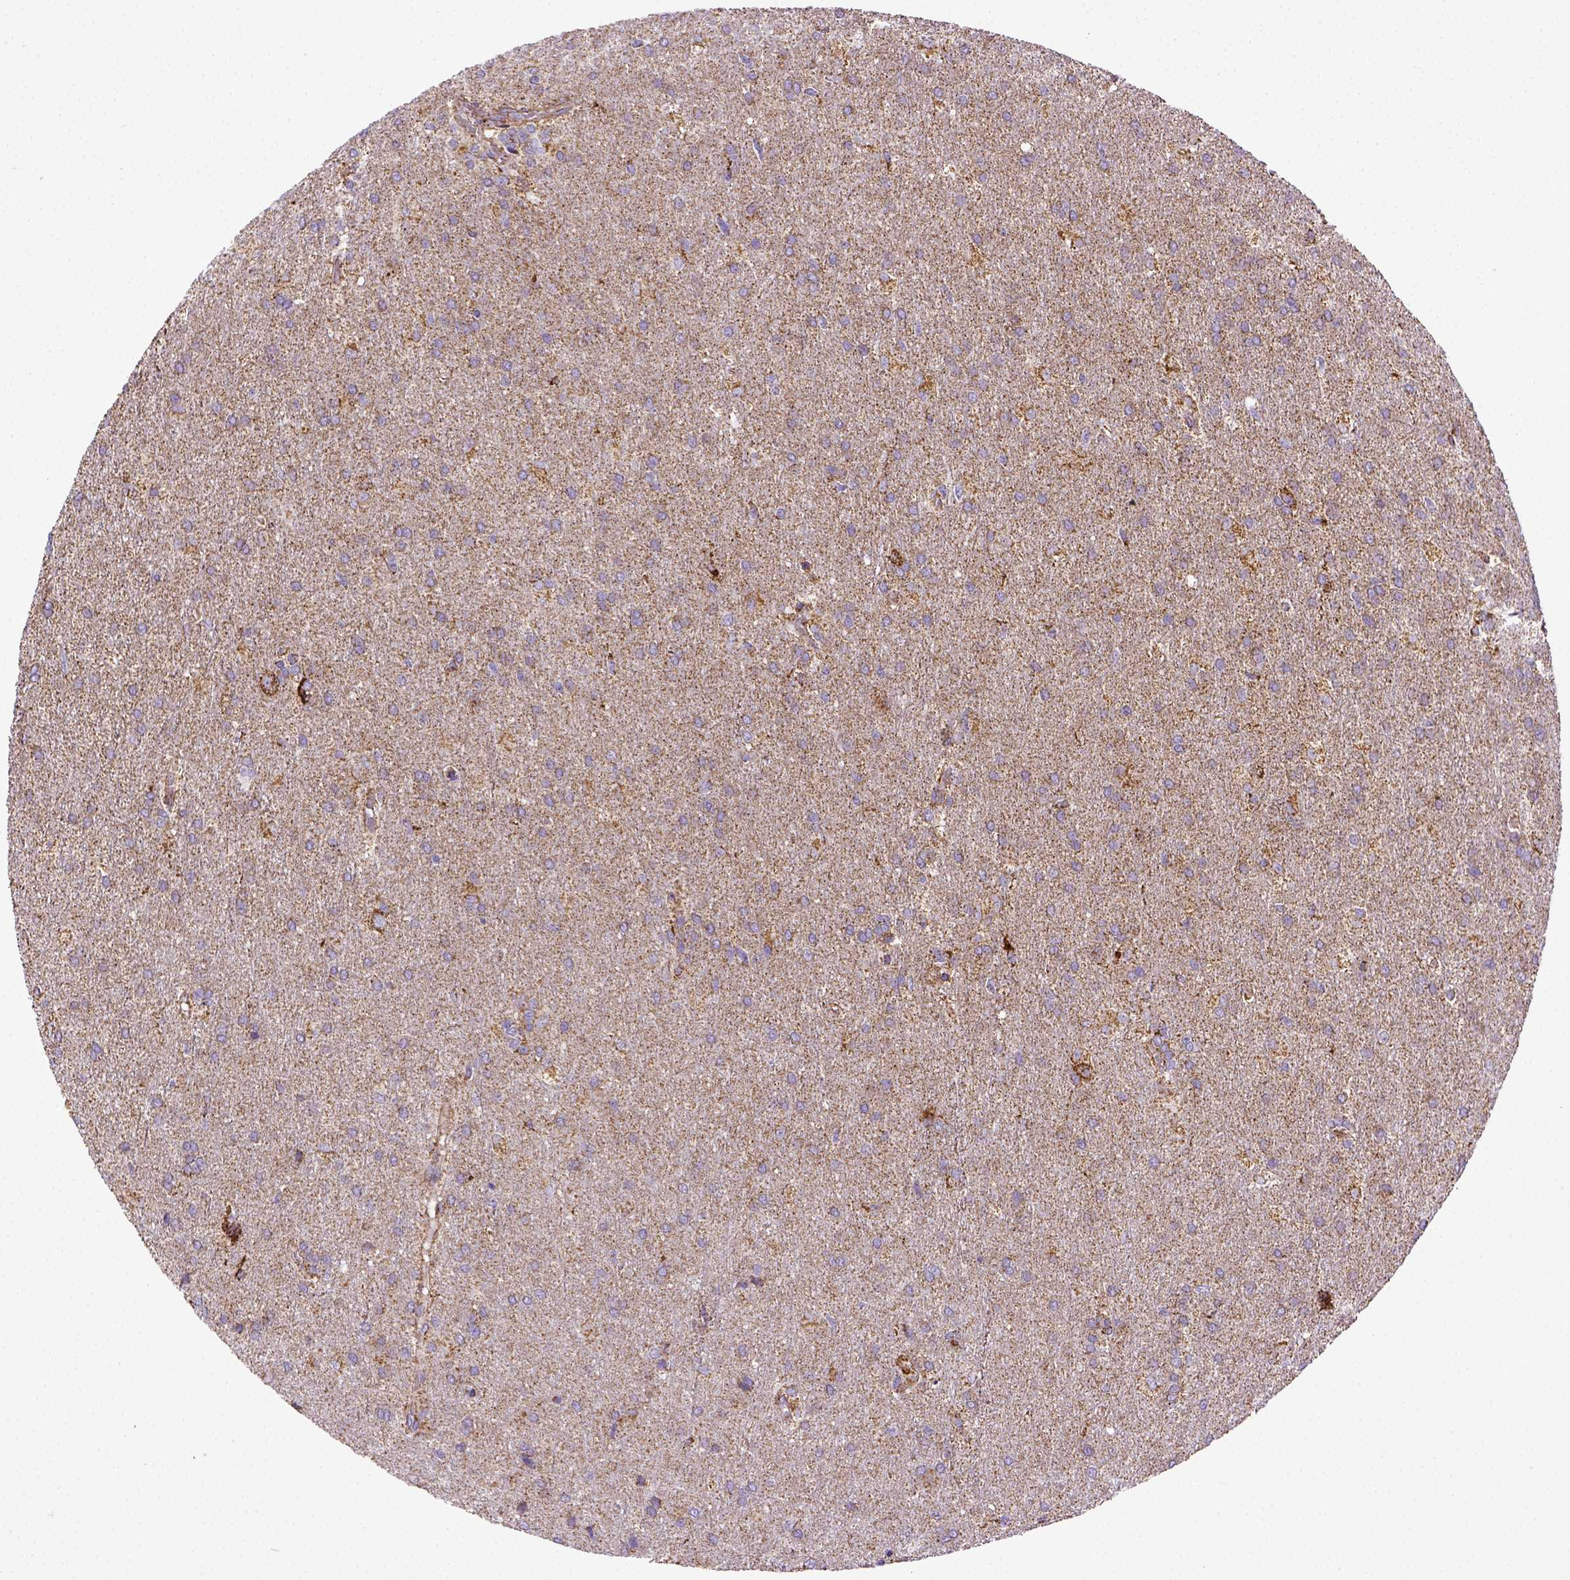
{"staining": {"intensity": "weak", "quantity": ">75%", "location": "cytoplasmic/membranous"}, "tissue": "glioma", "cell_type": "Tumor cells", "image_type": "cancer", "snomed": [{"axis": "morphology", "description": "Glioma, malignant, High grade"}, {"axis": "topography", "description": "Brain"}], "caption": "Protein analysis of glioma tissue shows weak cytoplasmic/membranous positivity in approximately >75% of tumor cells. (brown staining indicates protein expression, while blue staining denotes nuclei).", "gene": "MT-CO1", "patient": {"sex": "male", "age": 68}}